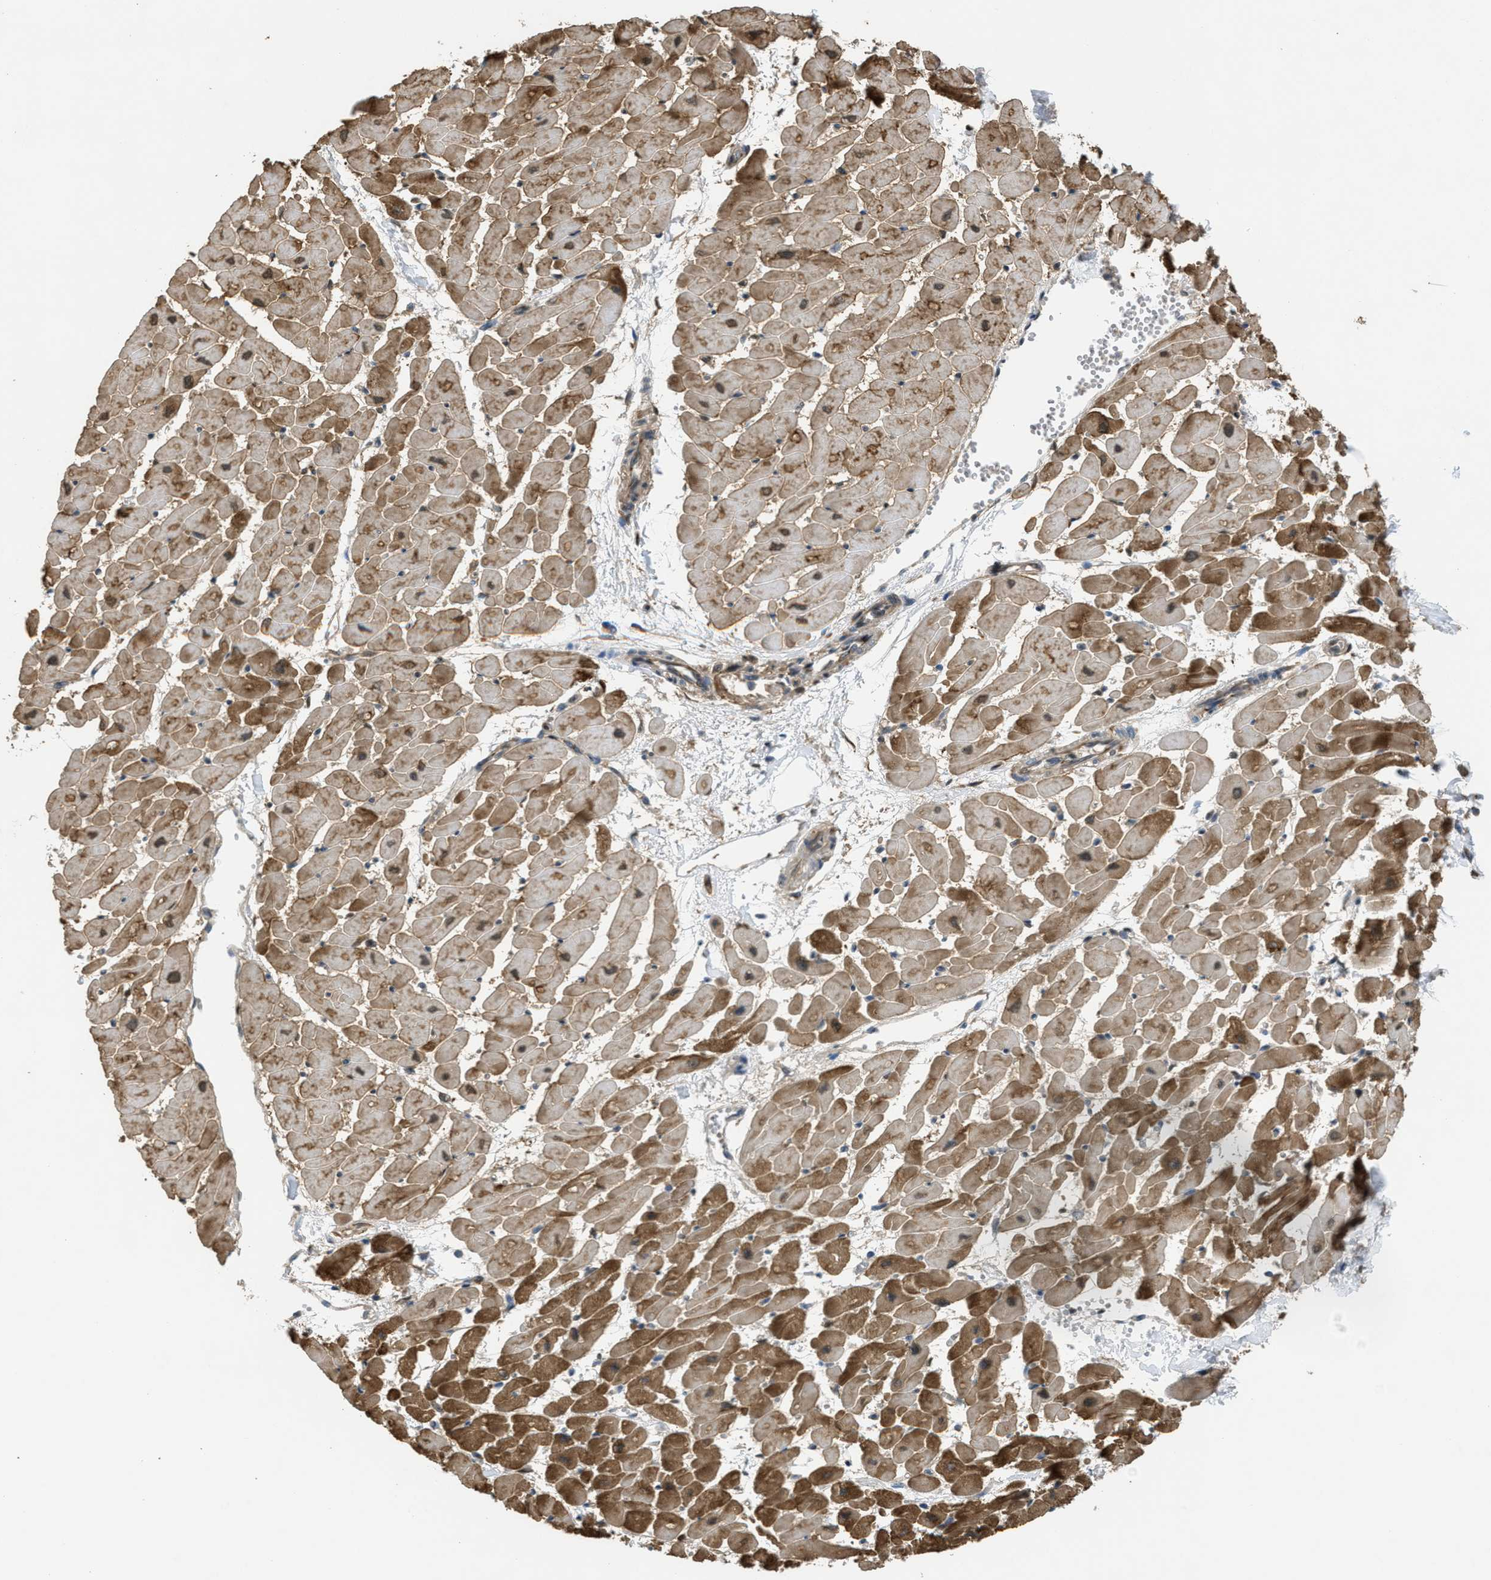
{"staining": {"intensity": "moderate", "quantity": ">75%", "location": "cytoplasmic/membranous"}, "tissue": "heart muscle", "cell_type": "Cardiomyocytes", "image_type": "normal", "snomed": [{"axis": "morphology", "description": "Normal tissue, NOS"}, {"axis": "topography", "description": "Heart"}], "caption": "An immunohistochemistry histopathology image of normal tissue is shown. Protein staining in brown shows moderate cytoplasmic/membranous positivity in heart muscle within cardiomyocytes.", "gene": "BAG3", "patient": {"sex": "female", "age": 19}}